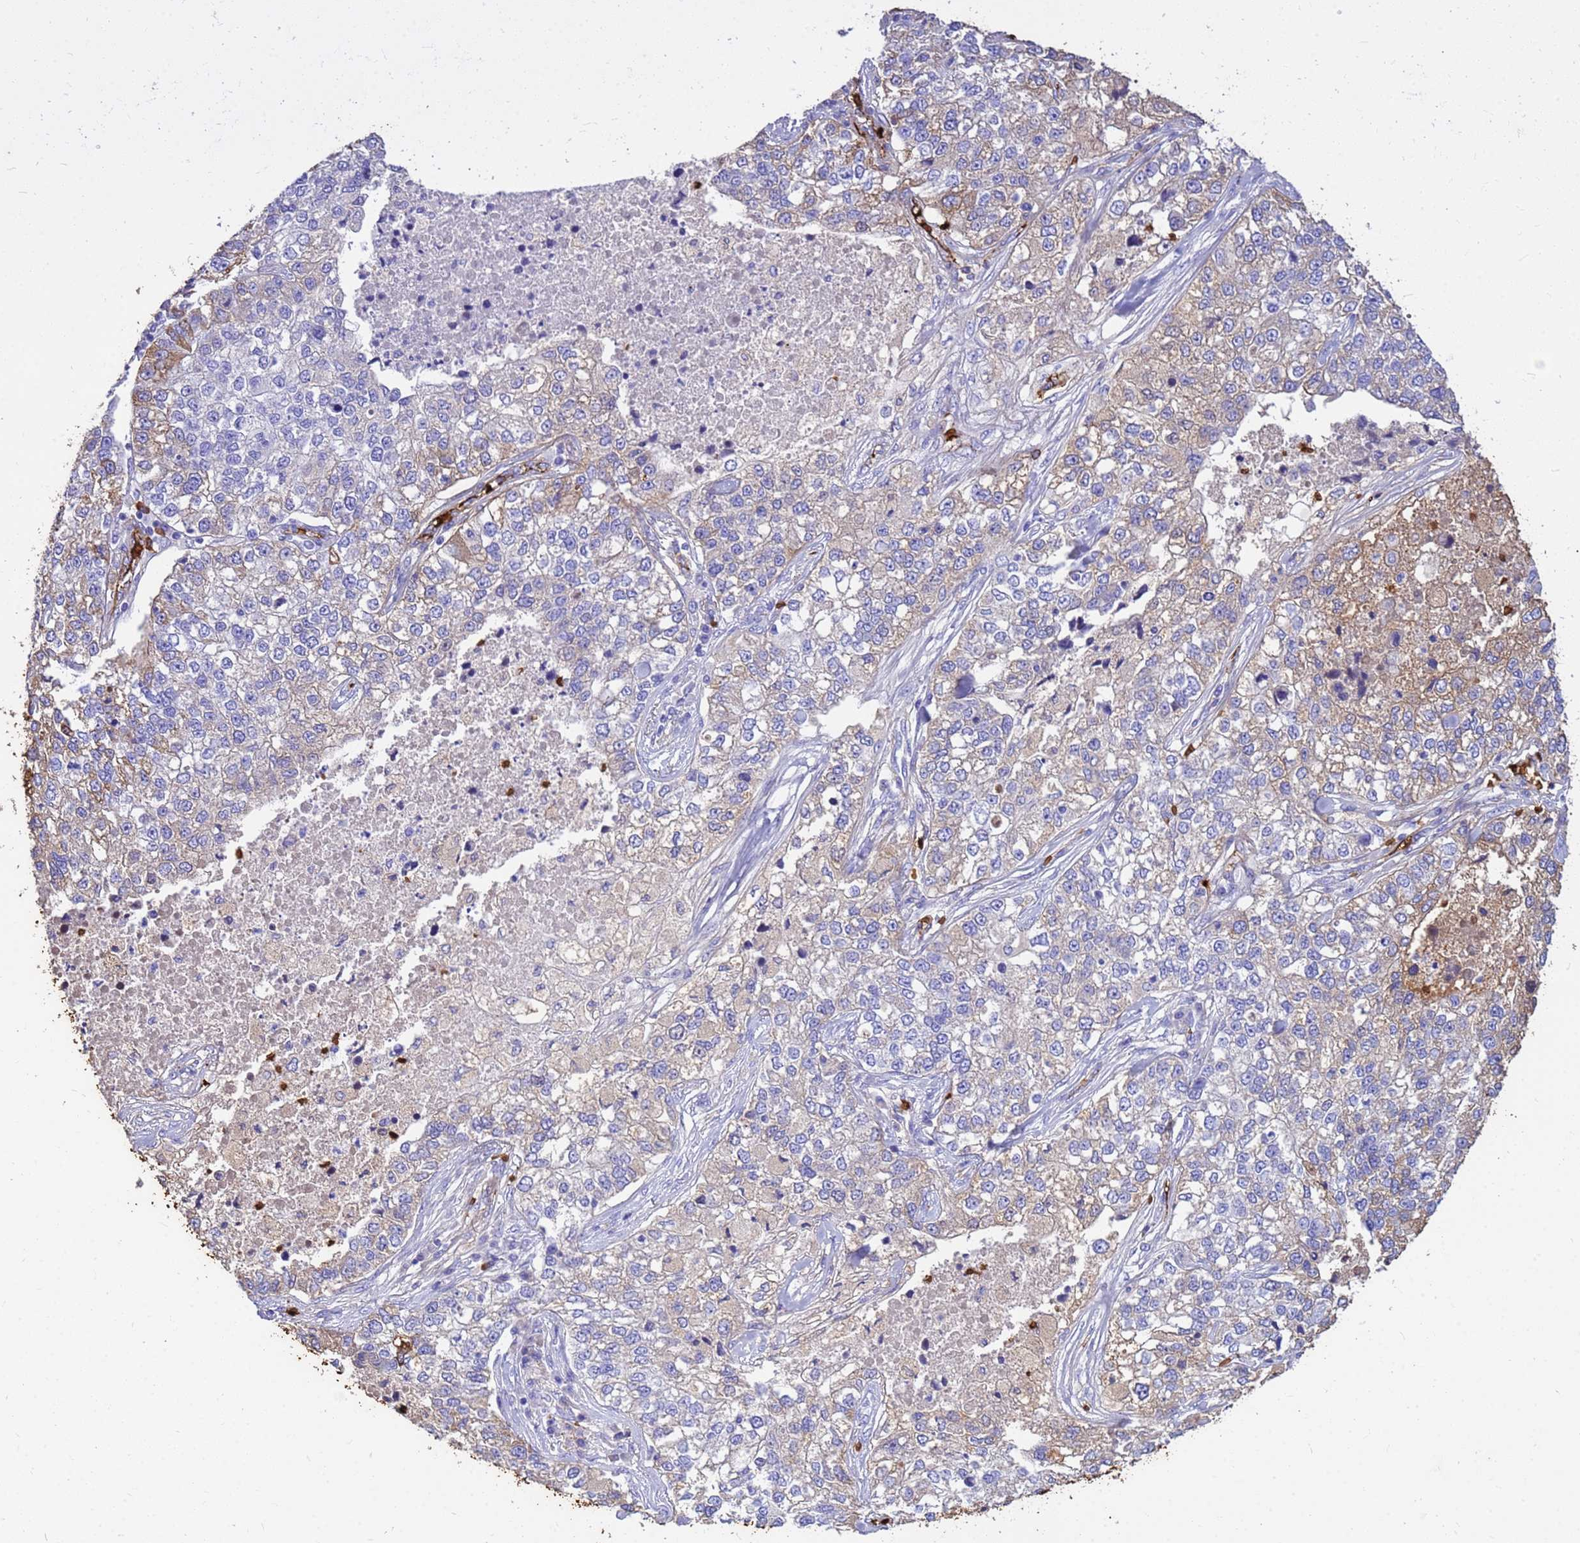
{"staining": {"intensity": "weak", "quantity": "25%-75%", "location": "cytoplasmic/membranous"}, "tissue": "lung cancer", "cell_type": "Tumor cells", "image_type": "cancer", "snomed": [{"axis": "morphology", "description": "Adenocarcinoma, NOS"}, {"axis": "topography", "description": "Lung"}], "caption": "Human lung cancer stained with a brown dye exhibits weak cytoplasmic/membranous positive staining in approximately 25%-75% of tumor cells.", "gene": "HBA2", "patient": {"sex": "male", "age": 49}}